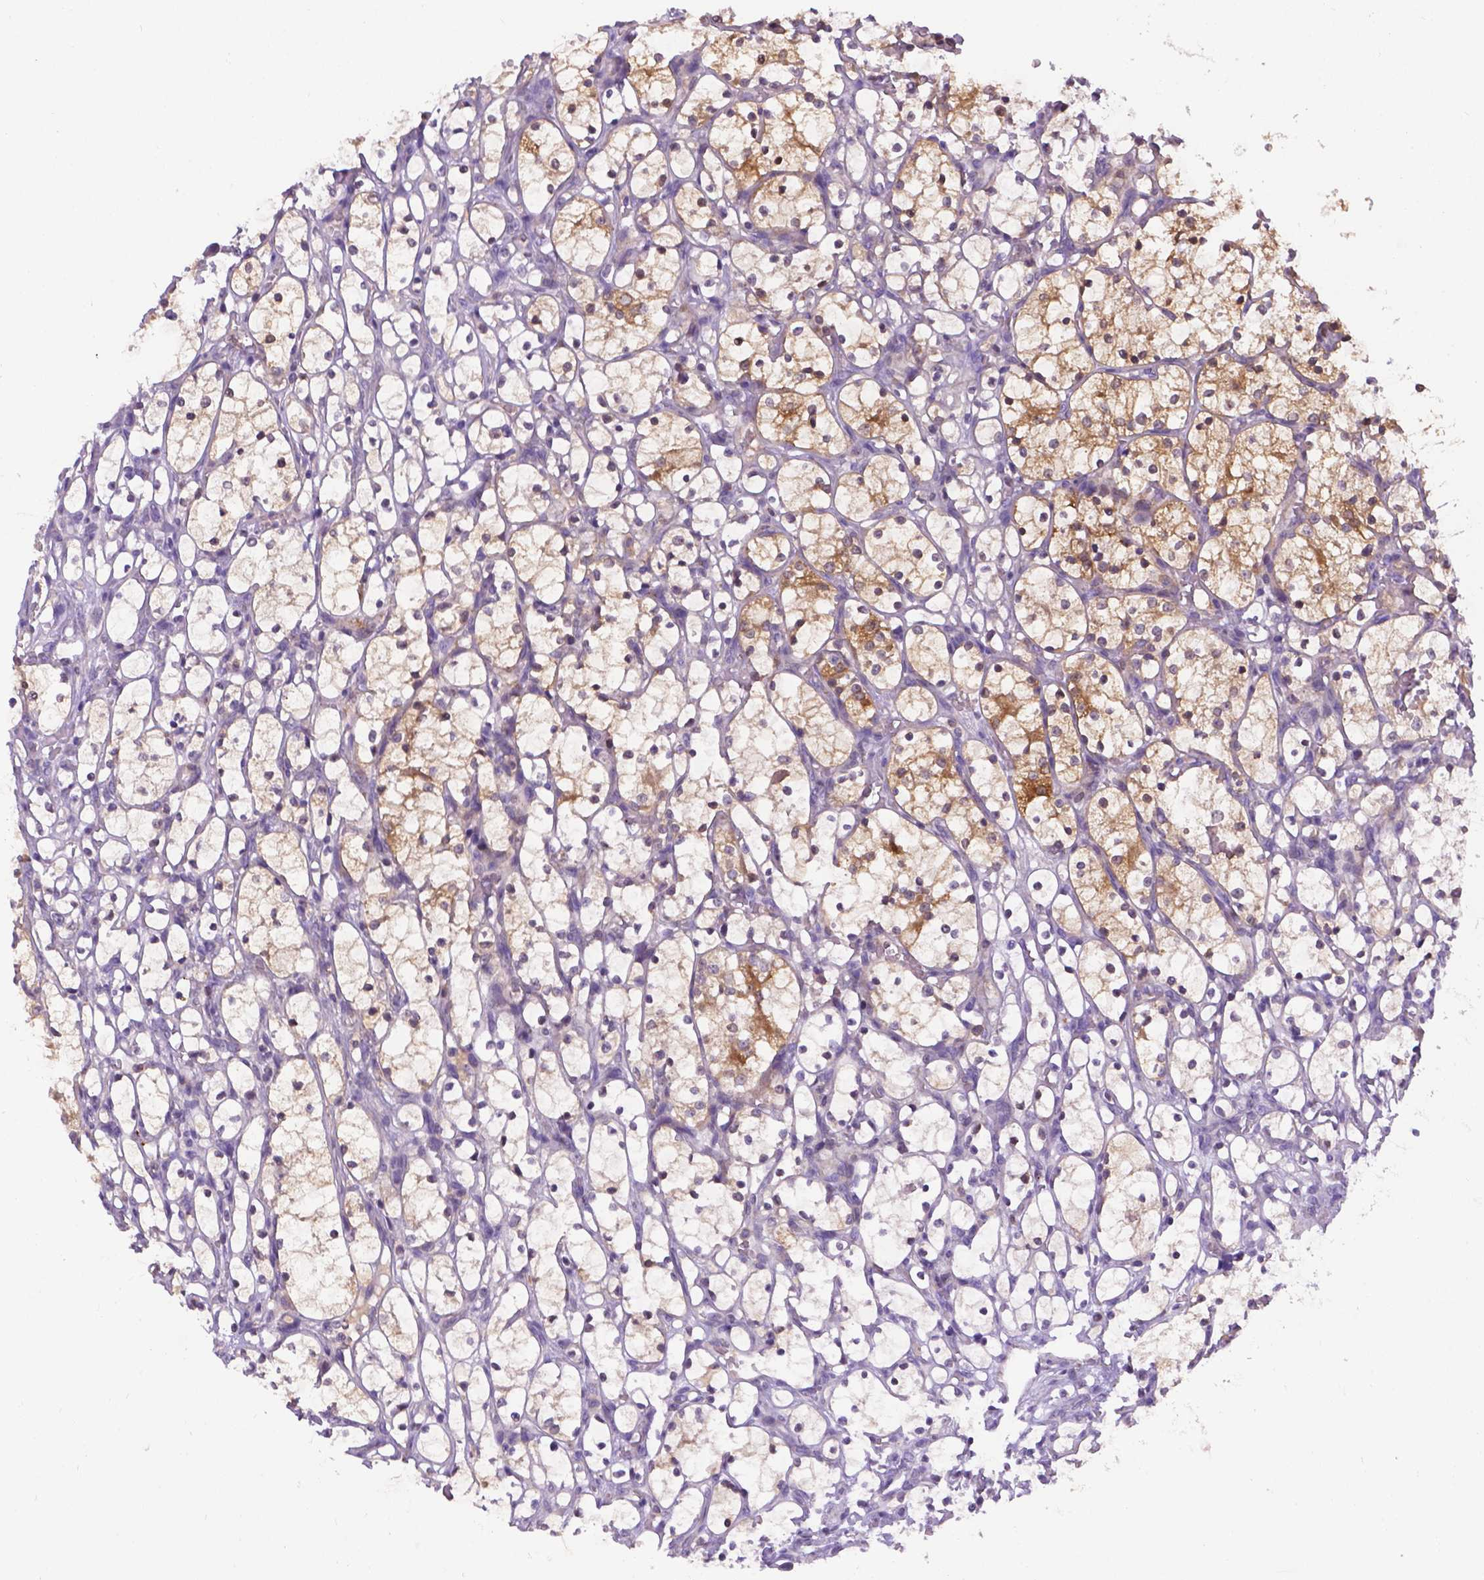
{"staining": {"intensity": "moderate", "quantity": "<25%", "location": "cytoplasmic/membranous"}, "tissue": "renal cancer", "cell_type": "Tumor cells", "image_type": "cancer", "snomed": [{"axis": "morphology", "description": "Adenocarcinoma, NOS"}, {"axis": "topography", "description": "Kidney"}], "caption": "DAB (3,3'-diaminobenzidine) immunohistochemical staining of human renal adenocarcinoma shows moderate cytoplasmic/membranous protein expression in about <25% of tumor cells.", "gene": "TM4SF18", "patient": {"sex": "female", "age": 69}}